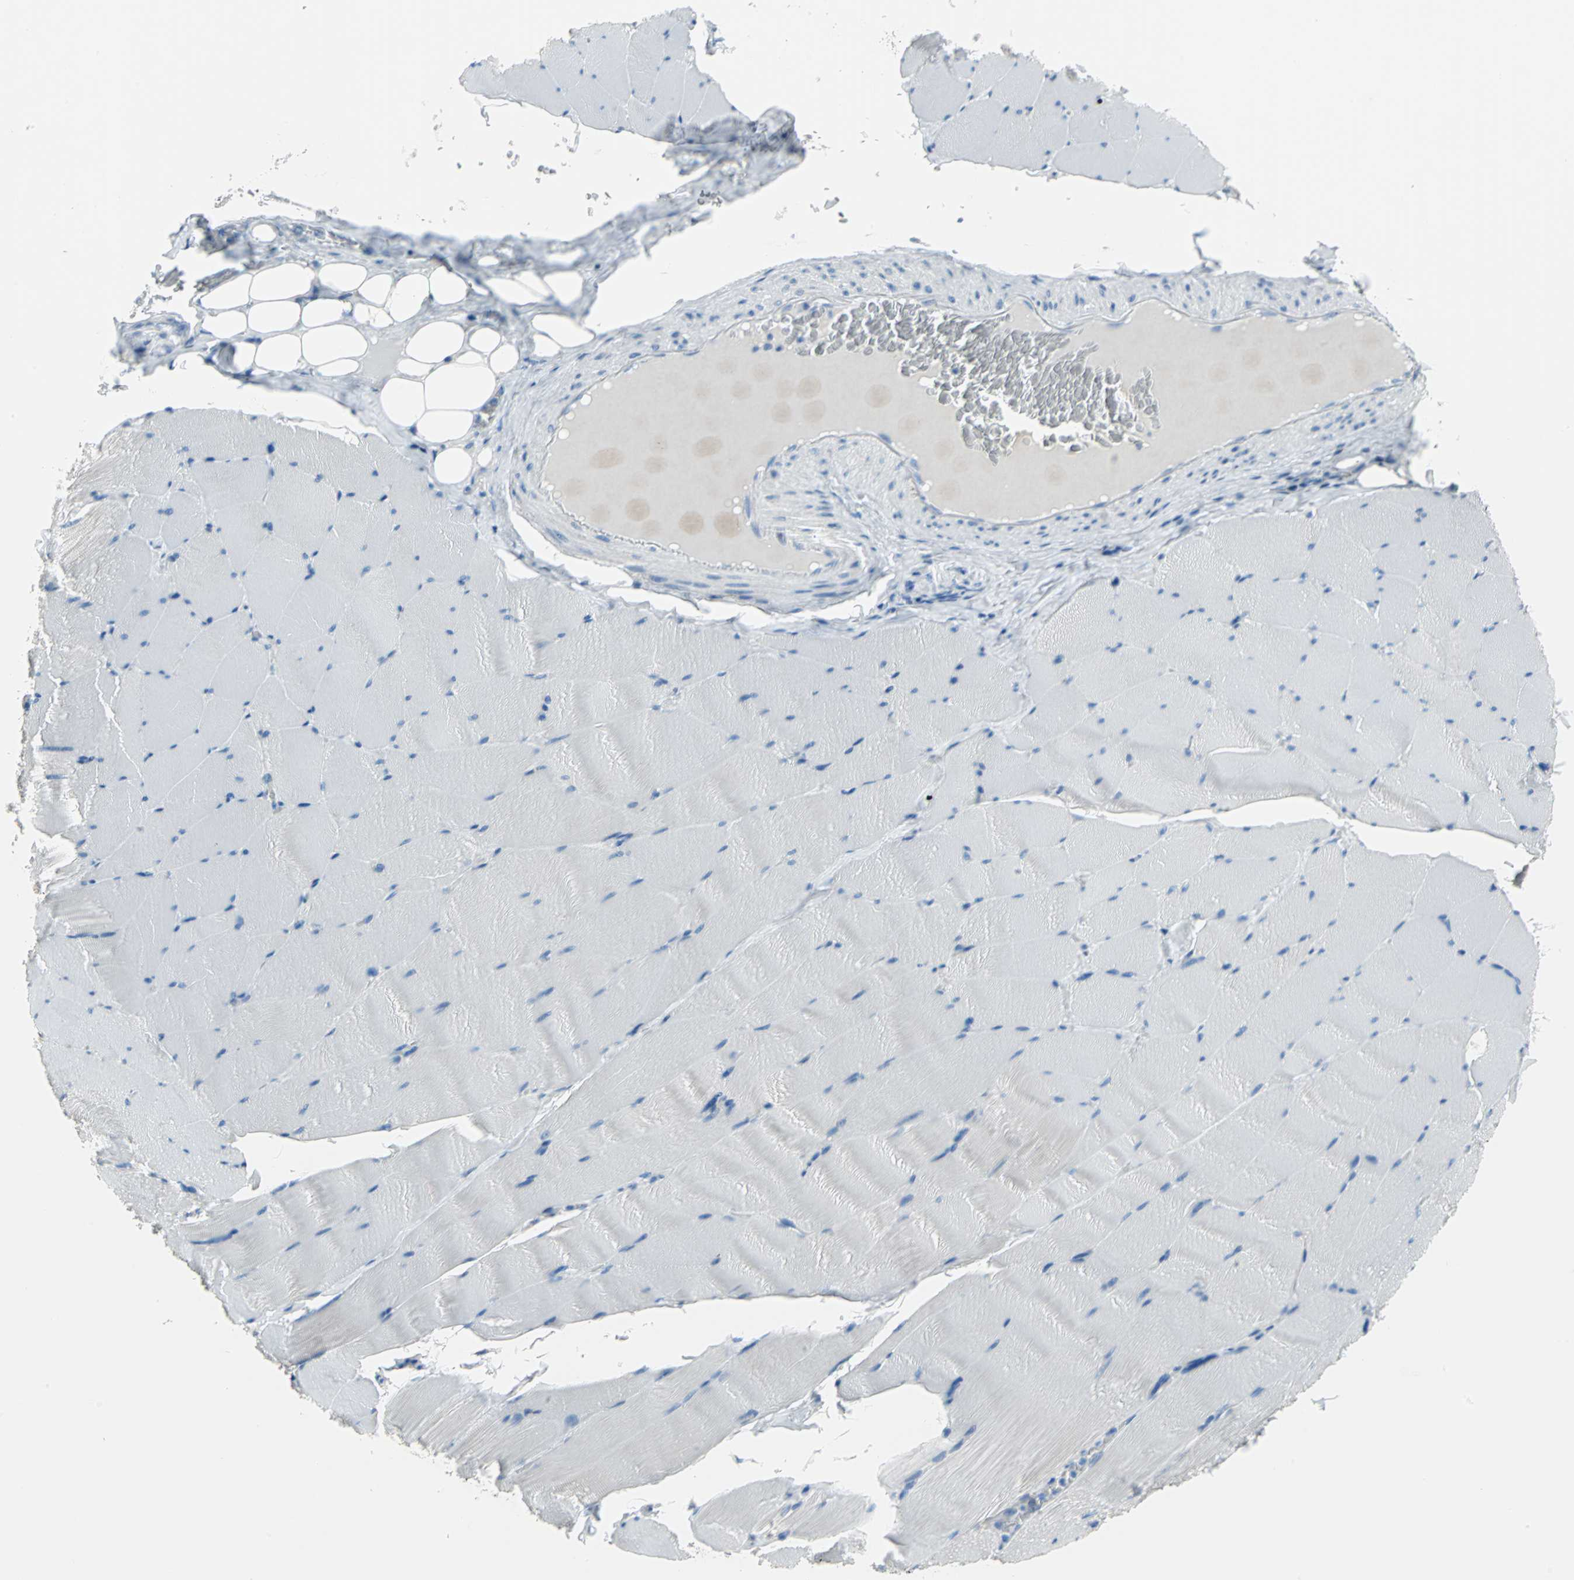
{"staining": {"intensity": "negative", "quantity": "none", "location": "none"}, "tissue": "skeletal muscle", "cell_type": "Myocytes", "image_type": "normal", "snomed": [{"axis": "morphology", "description": "Normal tissue, NOS"}, {"axis": "topography", "description": "Skeletal muscle"}], "caption": "Myocytes are negative for protein expression in unremarkable human skeletal muscle. The staining is performed using DAB (3,3'-diaminobenzidine) brown chromogen with nuclei counter-stained in using hematoxylin.", "gene": "MUC4", "patient": {"sex": "male", "age": 62}}